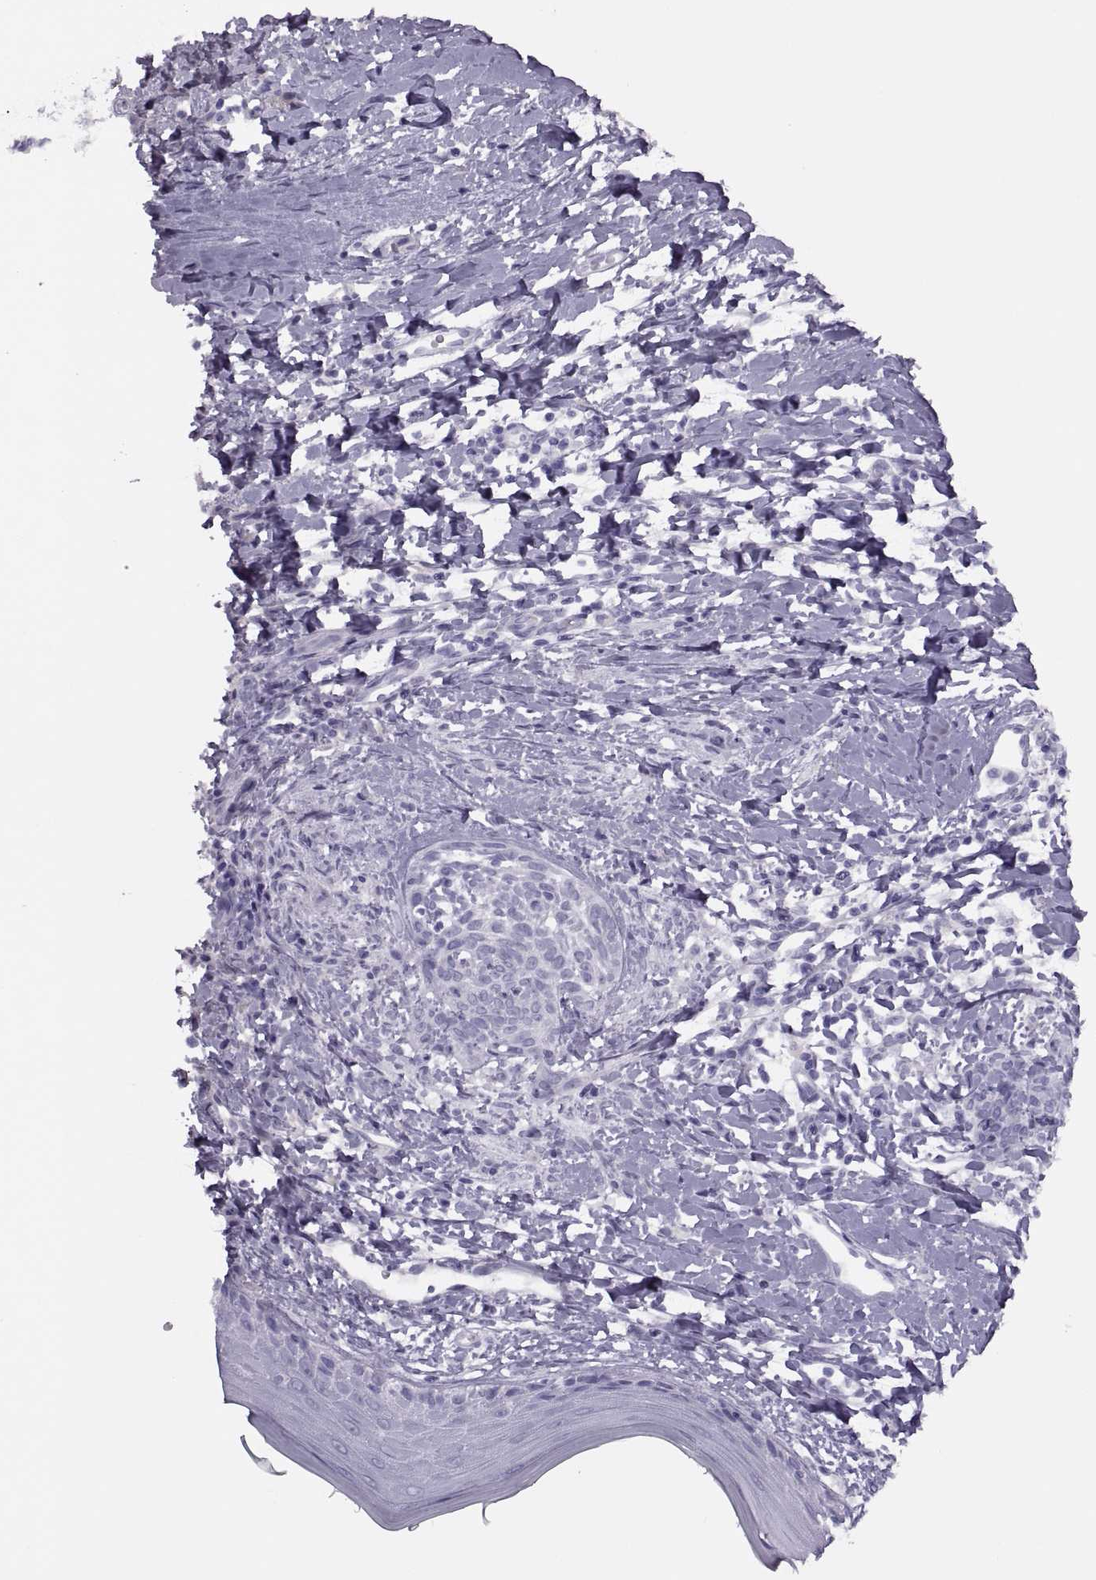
{"staining": {"intensity": "negative", "quantity": "none", "location": "none"}, "tissue": "skin cancer", "cell_type": "Tumor cells", "image_type": "cancer", "snomed": [{"axis": "morphology", "description": "Normal tissue, NOS"}, {"axis": "morphology", "description": "Basal cell carcinoma"}, {"axis": "topography", "description": "Skin"}], "caption": "A histopathology image of human skin cancer is negative for staining in tumor cells. Nuclei are stained in blue.", "gene": "FAM24A", "patient": {"sex": "male", "age": 84}}